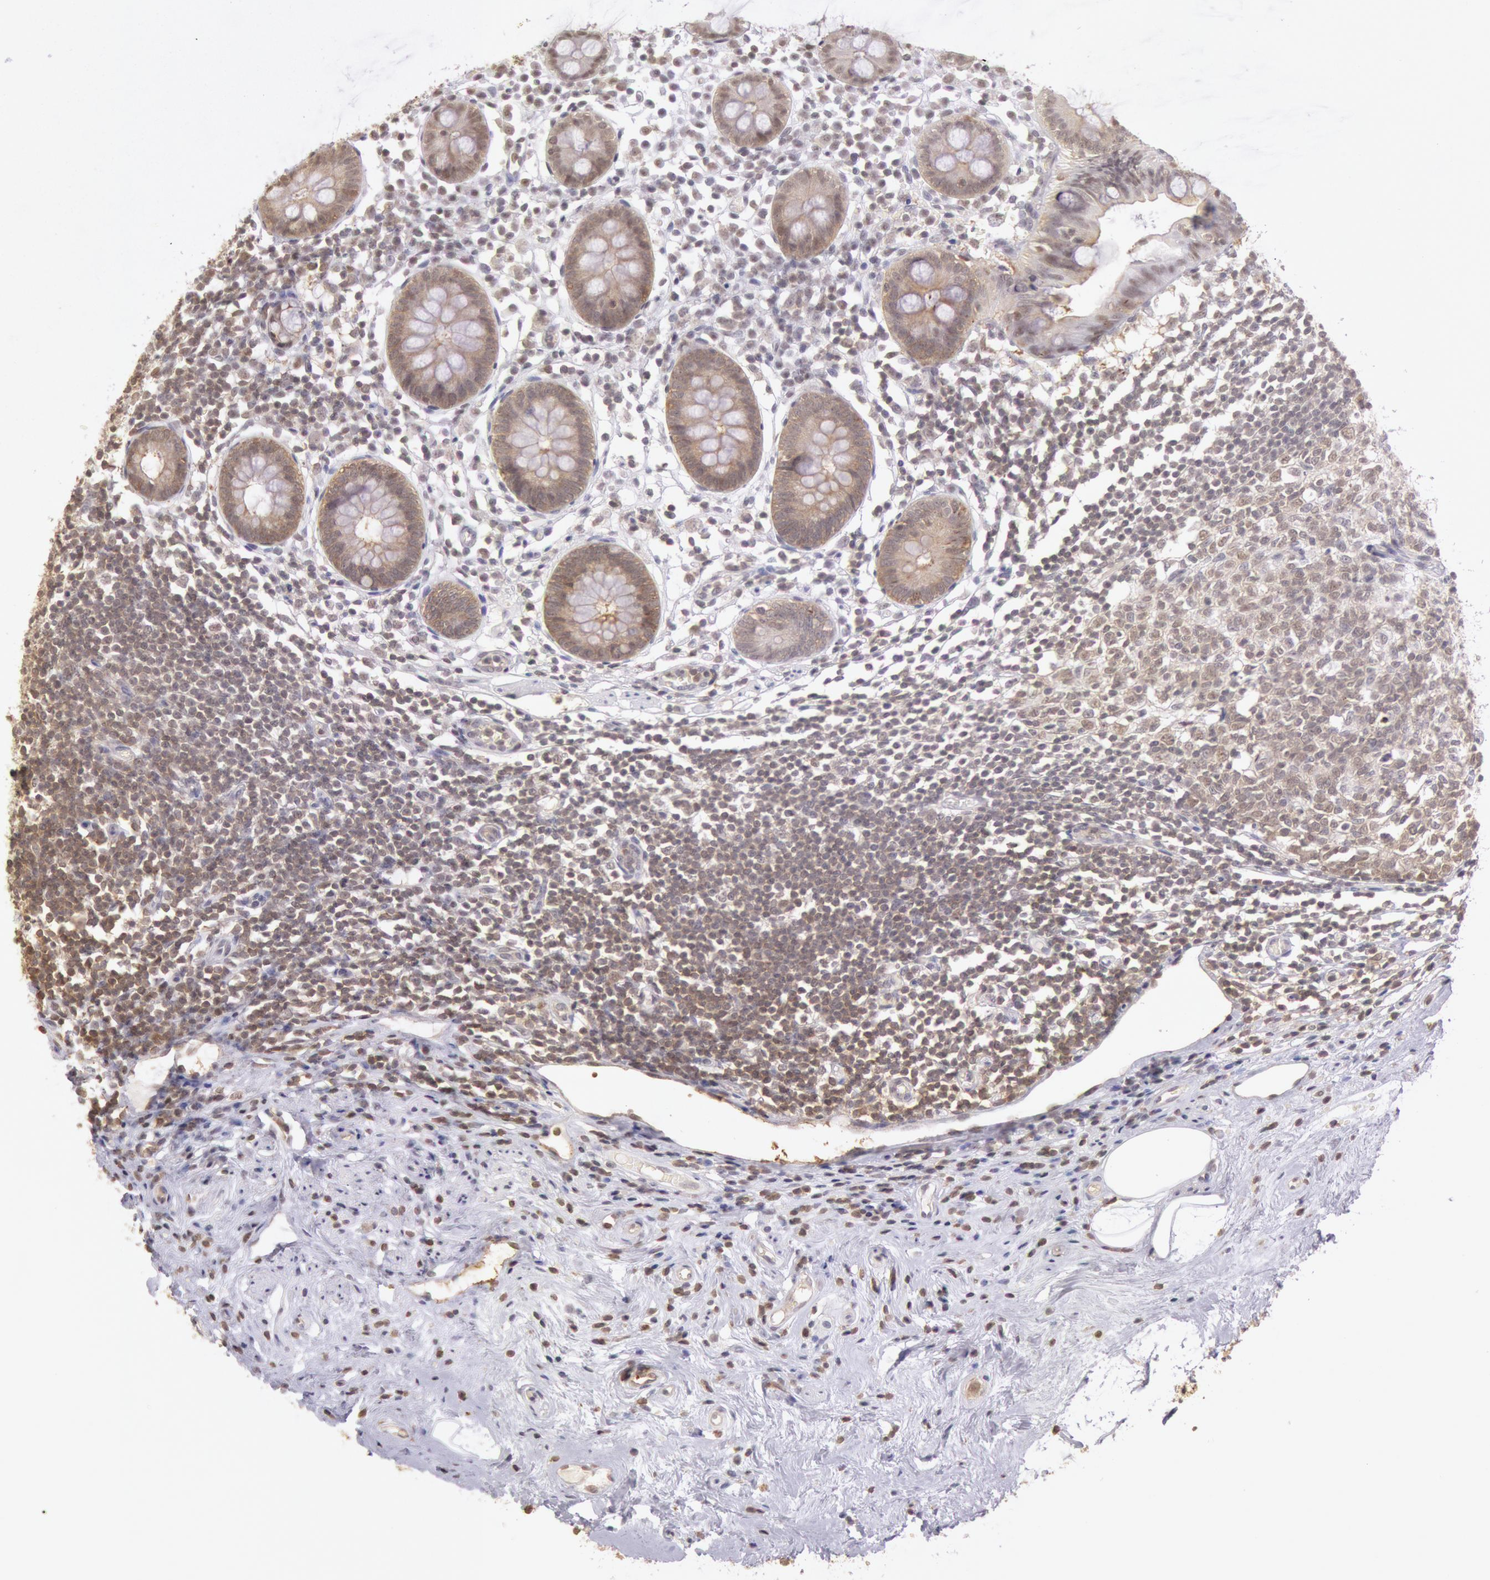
{"staining": {"intensity": "moderate", "quantity": "25%-75%", "location": "cytoplasmic/membranous,nuclear"}, "tissue": "appendix", "cell_type": "Glandular cells", "image_type": "normal", "snomed": [{"axis": "morphology", "description": "Normal tissue, NOS"}, {"axis": "topography", "description": "Appendix"}], "caption": "Immunohistochemistry (IHC) histopathology image of benign appendix: appendix stained using IHC reveals medium levels of moderate protein expression localized specifically in the cytoplasmic/membranous,nuclear of glandular cells, appearing as a cytoplasmic/membranous,nuclear brown color.", "gene": "HIF1A", "patient": {"sex": "male", "age": 38}}